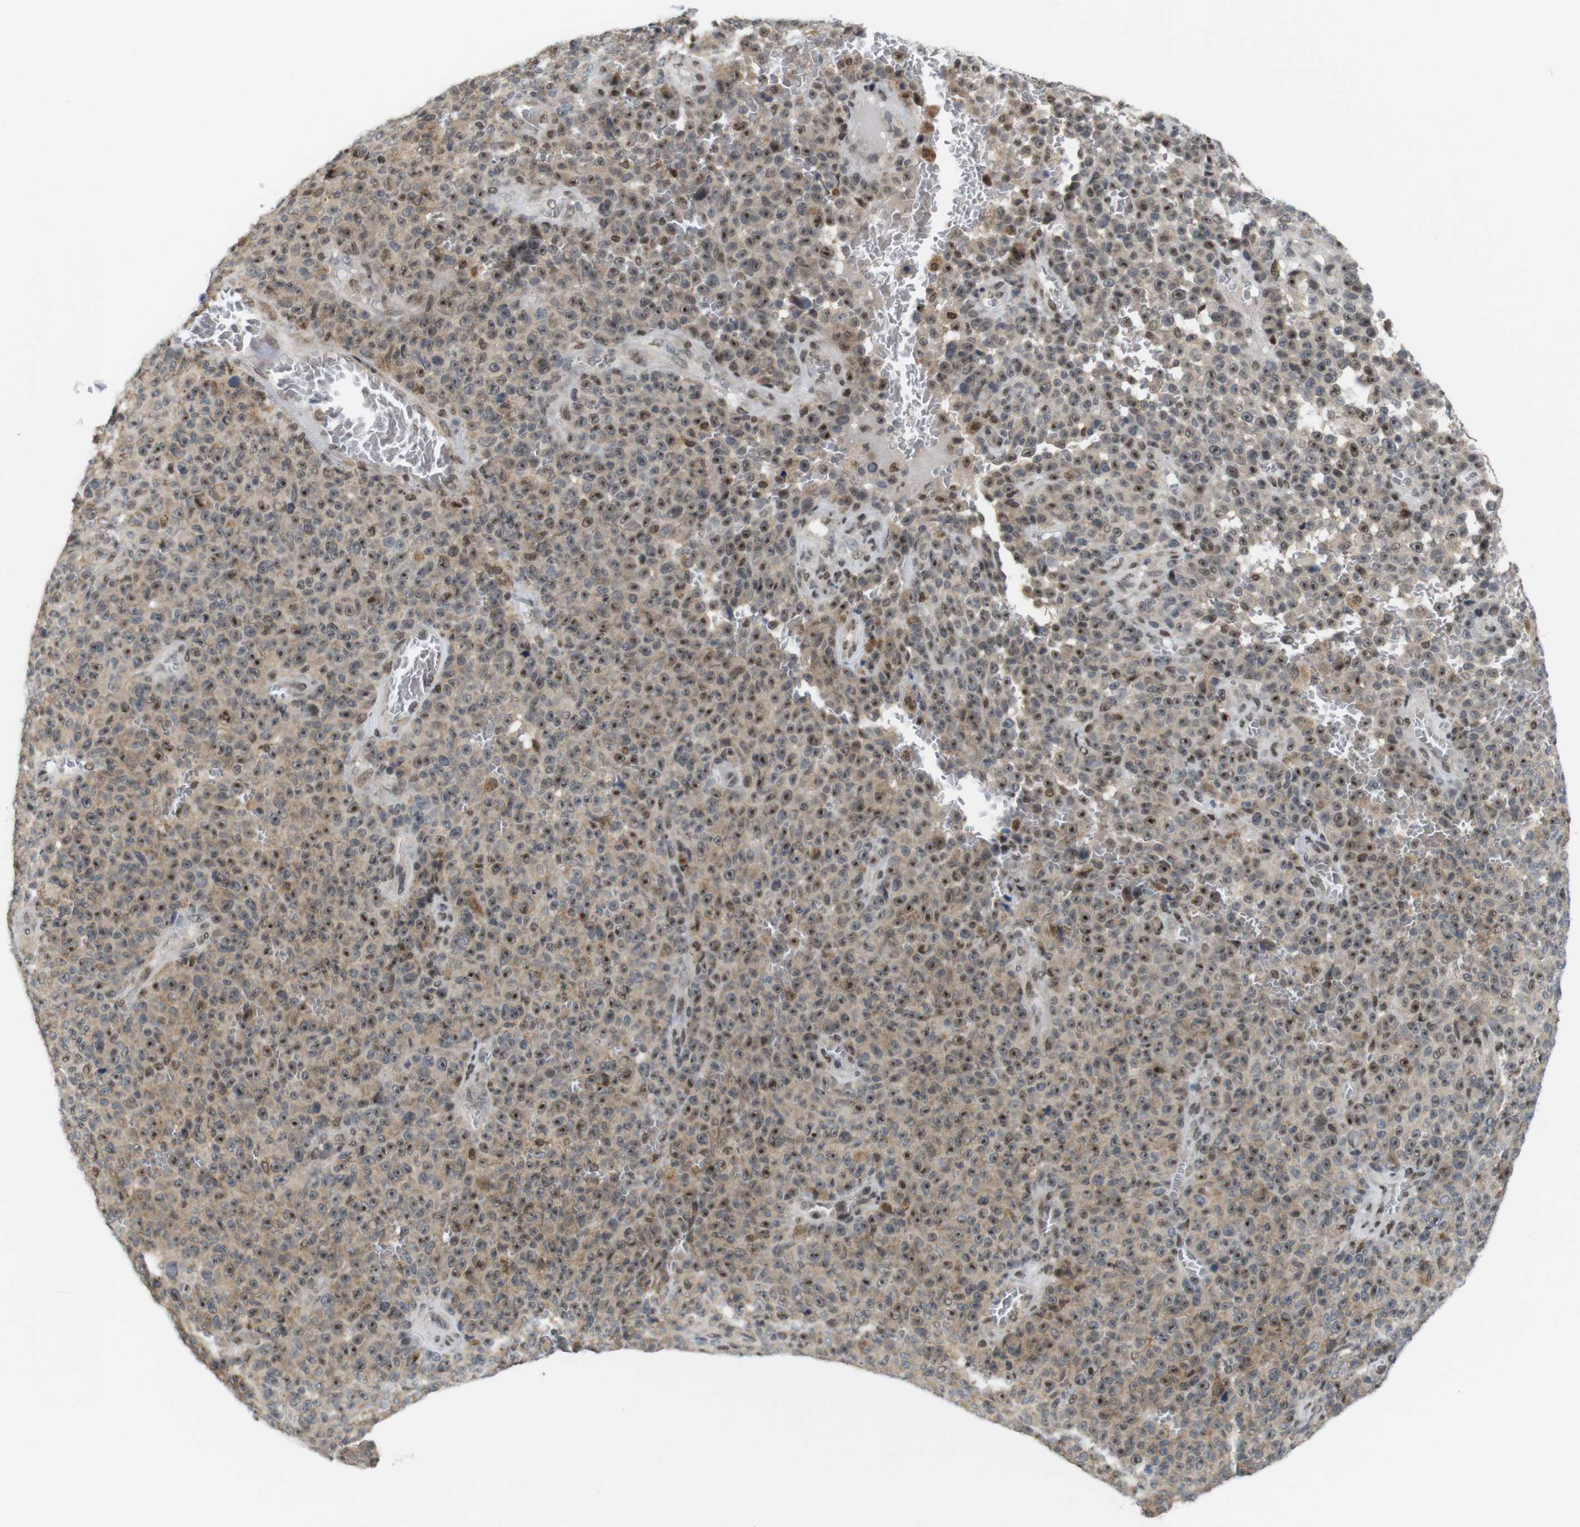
{"staining": {"intensity": "strong", "quantity": ">75%", "location": "cytoplasmic/membranous,nuclear"}, "tissue": "melanoma", "cell_type": "Tumor cells", "image_type": "cancer", "snomed": [{"axis": "morphology", "description": "Malignant melanoma, NOS"}, {"axis": "topography", "description": "Skin"}], "caption": "Melanoma stained with a brown dye demonstrates strong cytoplasmic/membranous and nuclear positive positivity in approximately >75% of tumor cells.", "gene": "PNMA8A", "patient": {"sex": "female", "age": 82}}